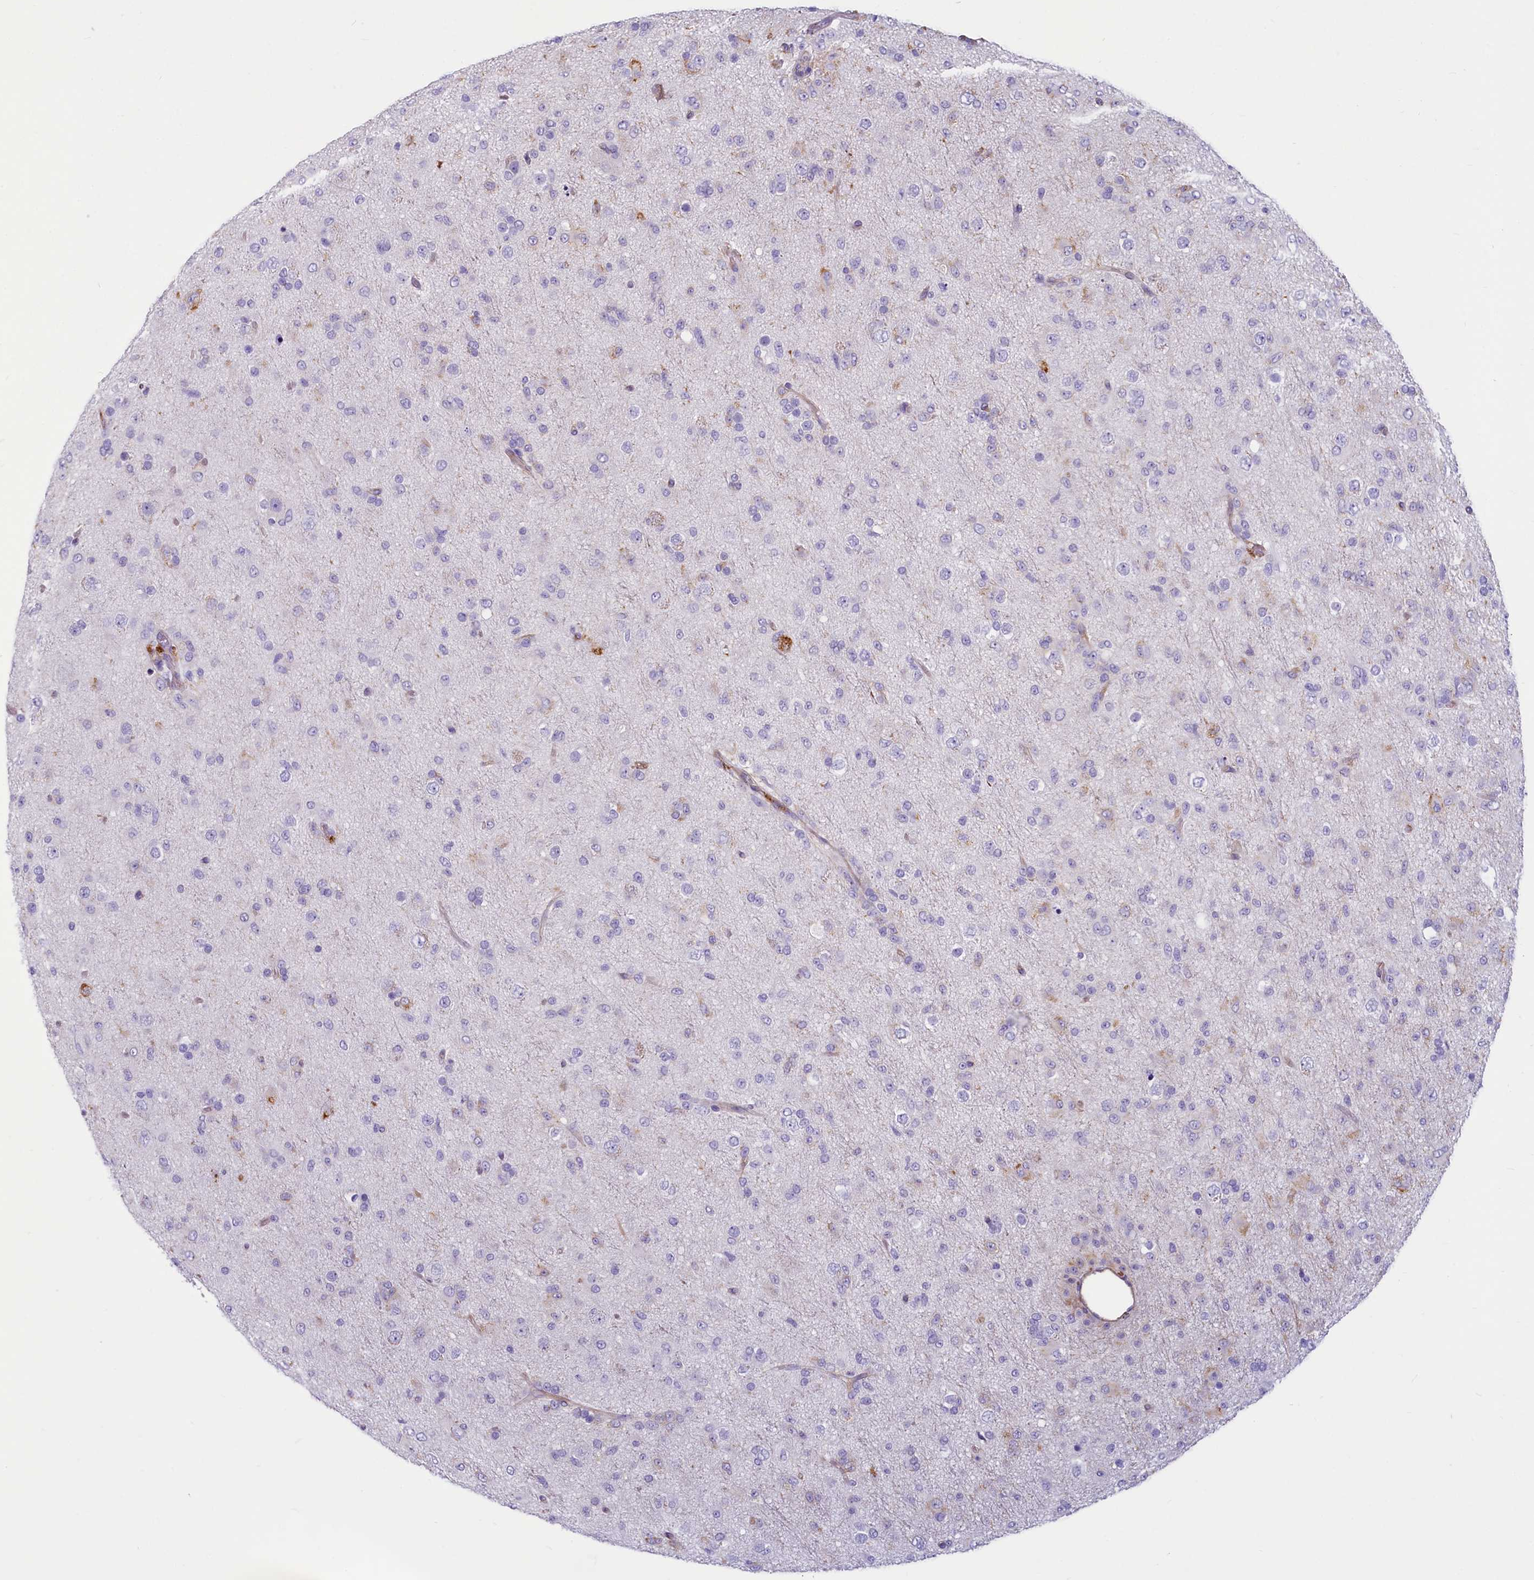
{"staining": {"intensity": "negative", "quantity": "none", "location": "none"}, "tissue": "glioma", "cell_type": "Tumor cells", "image_type": "cancer", "snomed": [{"axis": "morphology", "description": "Glioma, malignant, Low grade"}, {"axis": "topography", "description": "Brain"}], "caption": "IHC histopathology image of neoplastic tissue: human malignant glioma (low-grade) stained with DAB (3,3'-diaminobenzidine) displays no significant protein positivity in tumor cells.", "gene": "PROCR", "patient": {"sex": "male", "age": 65}}